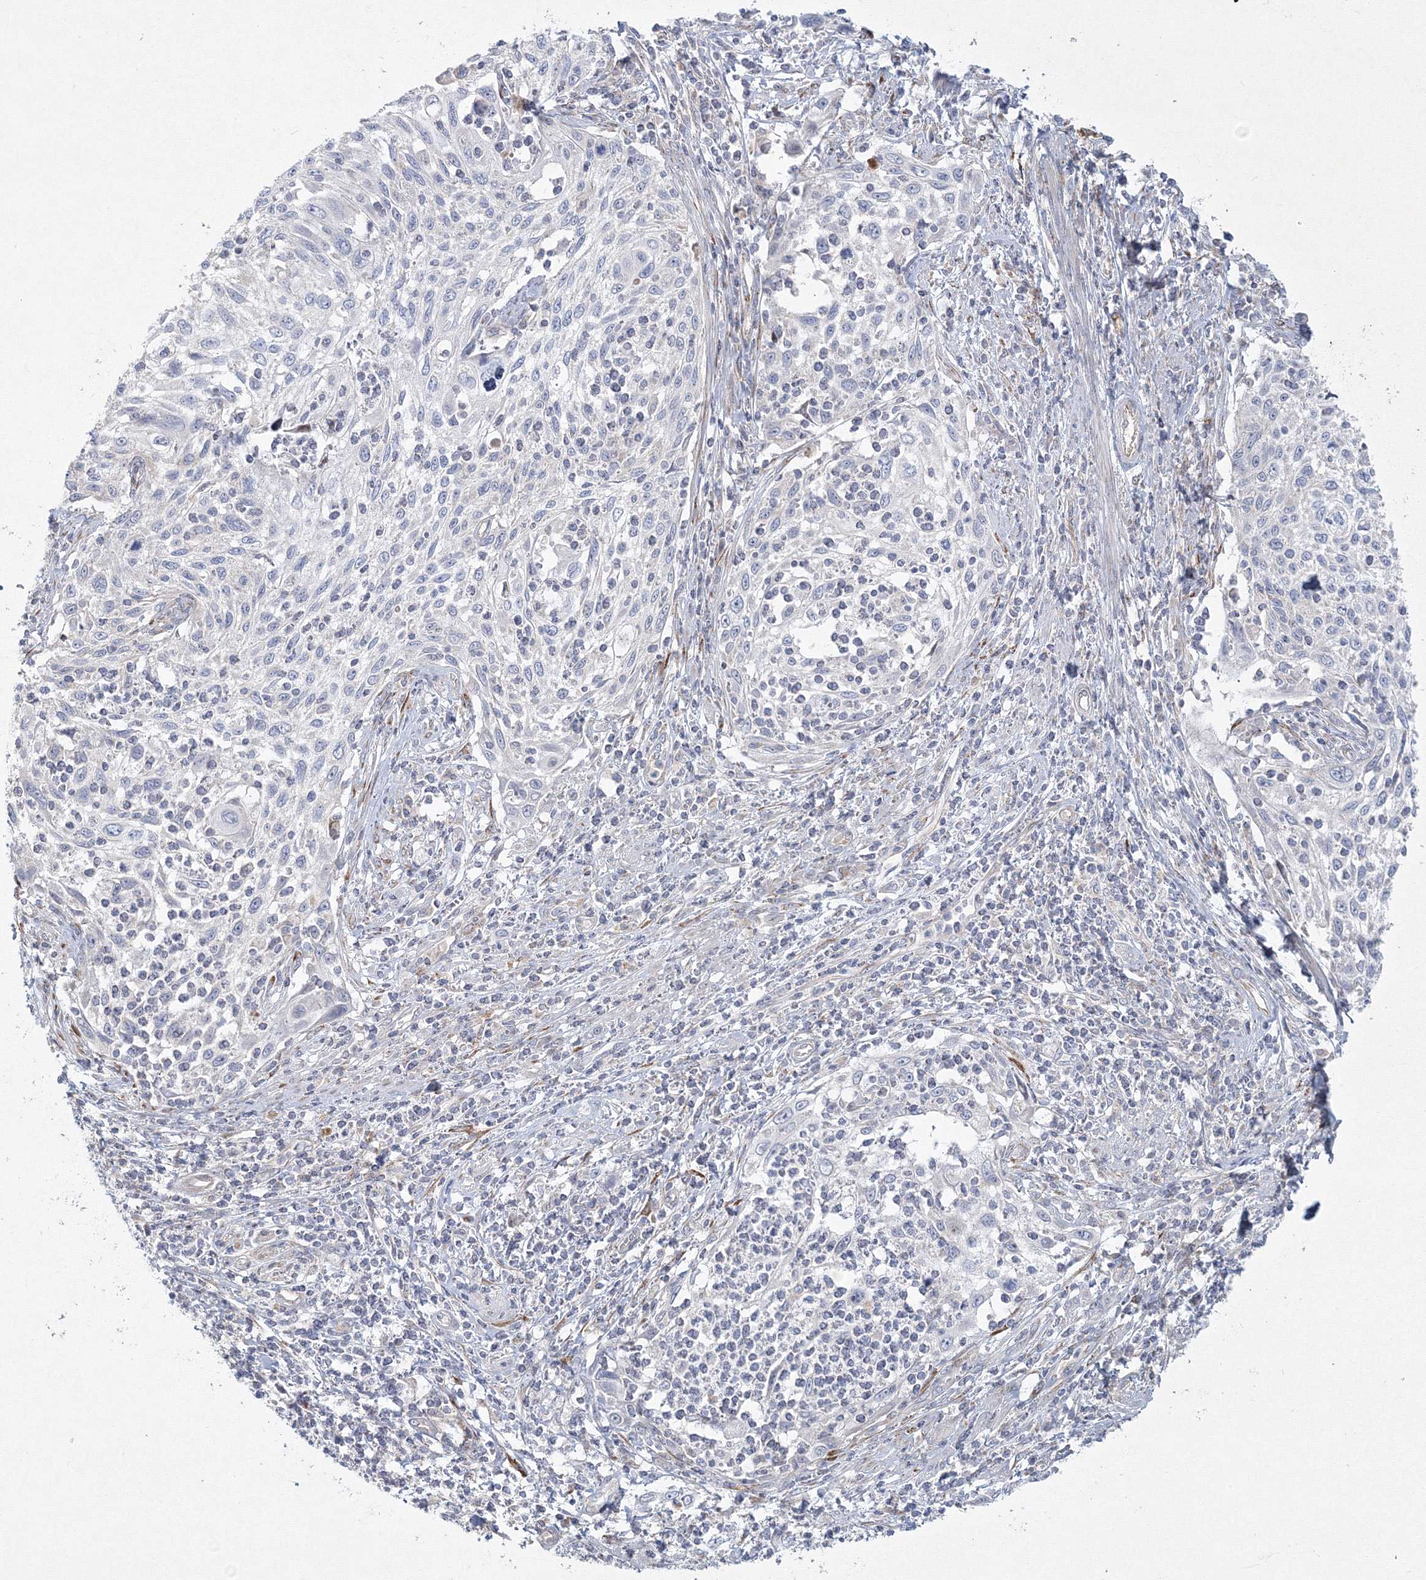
{"staining": {"intensity": "negative", "quantity": "none", "location": "none"}, "tissue": "cervical cancer", "cell_type": "Tumor cells", "image_type": "cancer", "snomed": [{"axis": "morphology", "description": "Squamous cell carcinoma, NOS"}, {"axis": "topography", "description": "Cervix"}], "caption": "DAB immunohistochemical staining of human squamous cell carcinoma (cervical) demonstrates no significant expression in tumor cells.", "gene": "WDR49", "patient": {"sex": "female", "age": 70}}